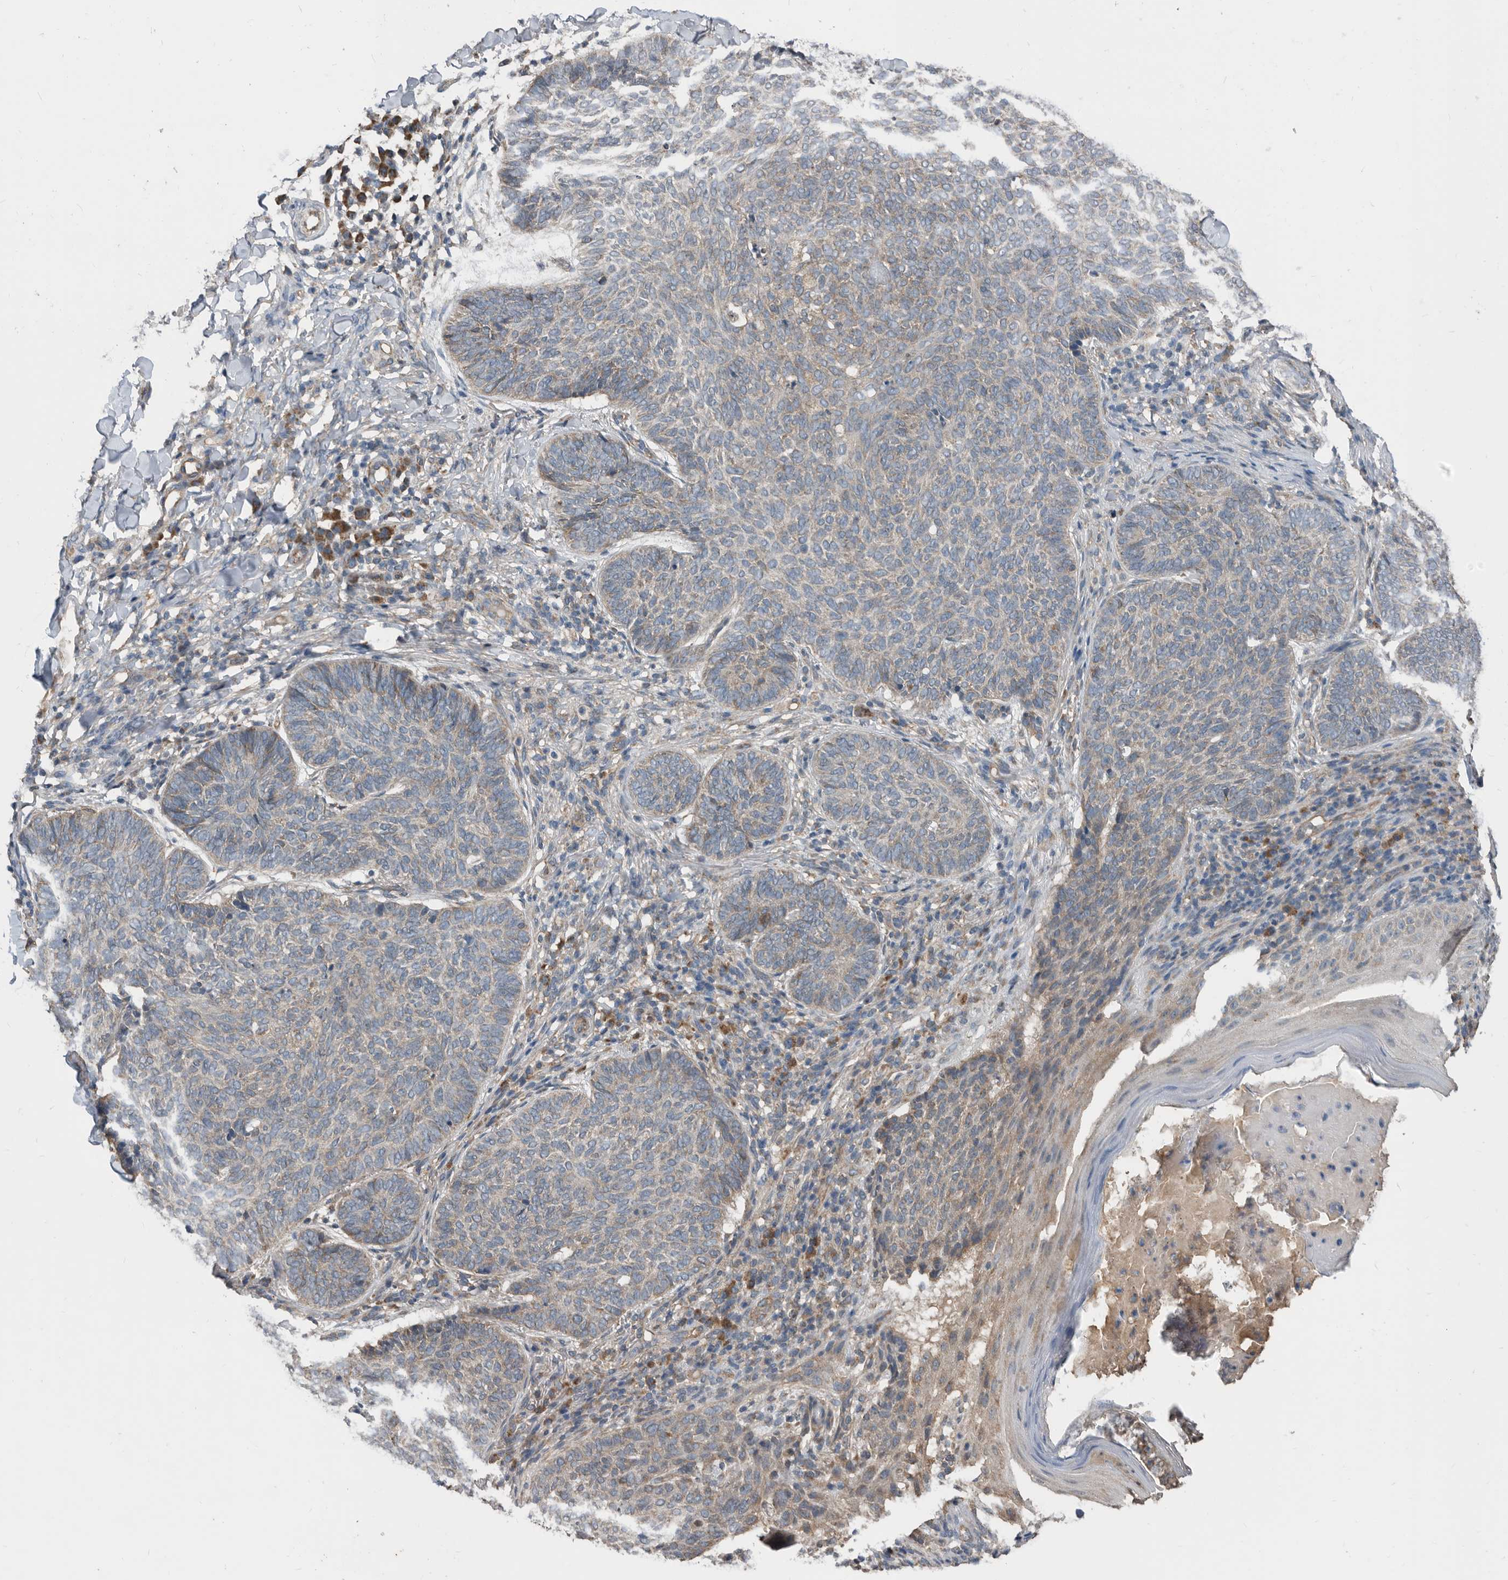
{"staining": {"intensity": "weak", "quantity": "25%-75%", "location": "cytoplasmic/membranous"}, "tissue": "skin cancer", "cell_type": "Tumor cells", "image_type": "cancer", "snomed": [{"axis": "morphology", "description": "Normal tissue, NOS"}, {"axis": "morphology", "description": "Basal cell carcinoma"}, {"axis": "topography", "description": "Skin"}], "caption": "Immunohistochemistry staining of skin basal cell carcinoma, which demonstrates low levels of weak cytoplasmic/membranous expression in approximately 25%-75% of tumor cells indicating weak cytoplasmic/membranous protein positivity. The staining was performed using DAB (brown) for protein detection and nuclei were counterstained in hematoxylin (blue).", "gene": "AFAP1", "patient": {"sex": "male", "age": 50}}